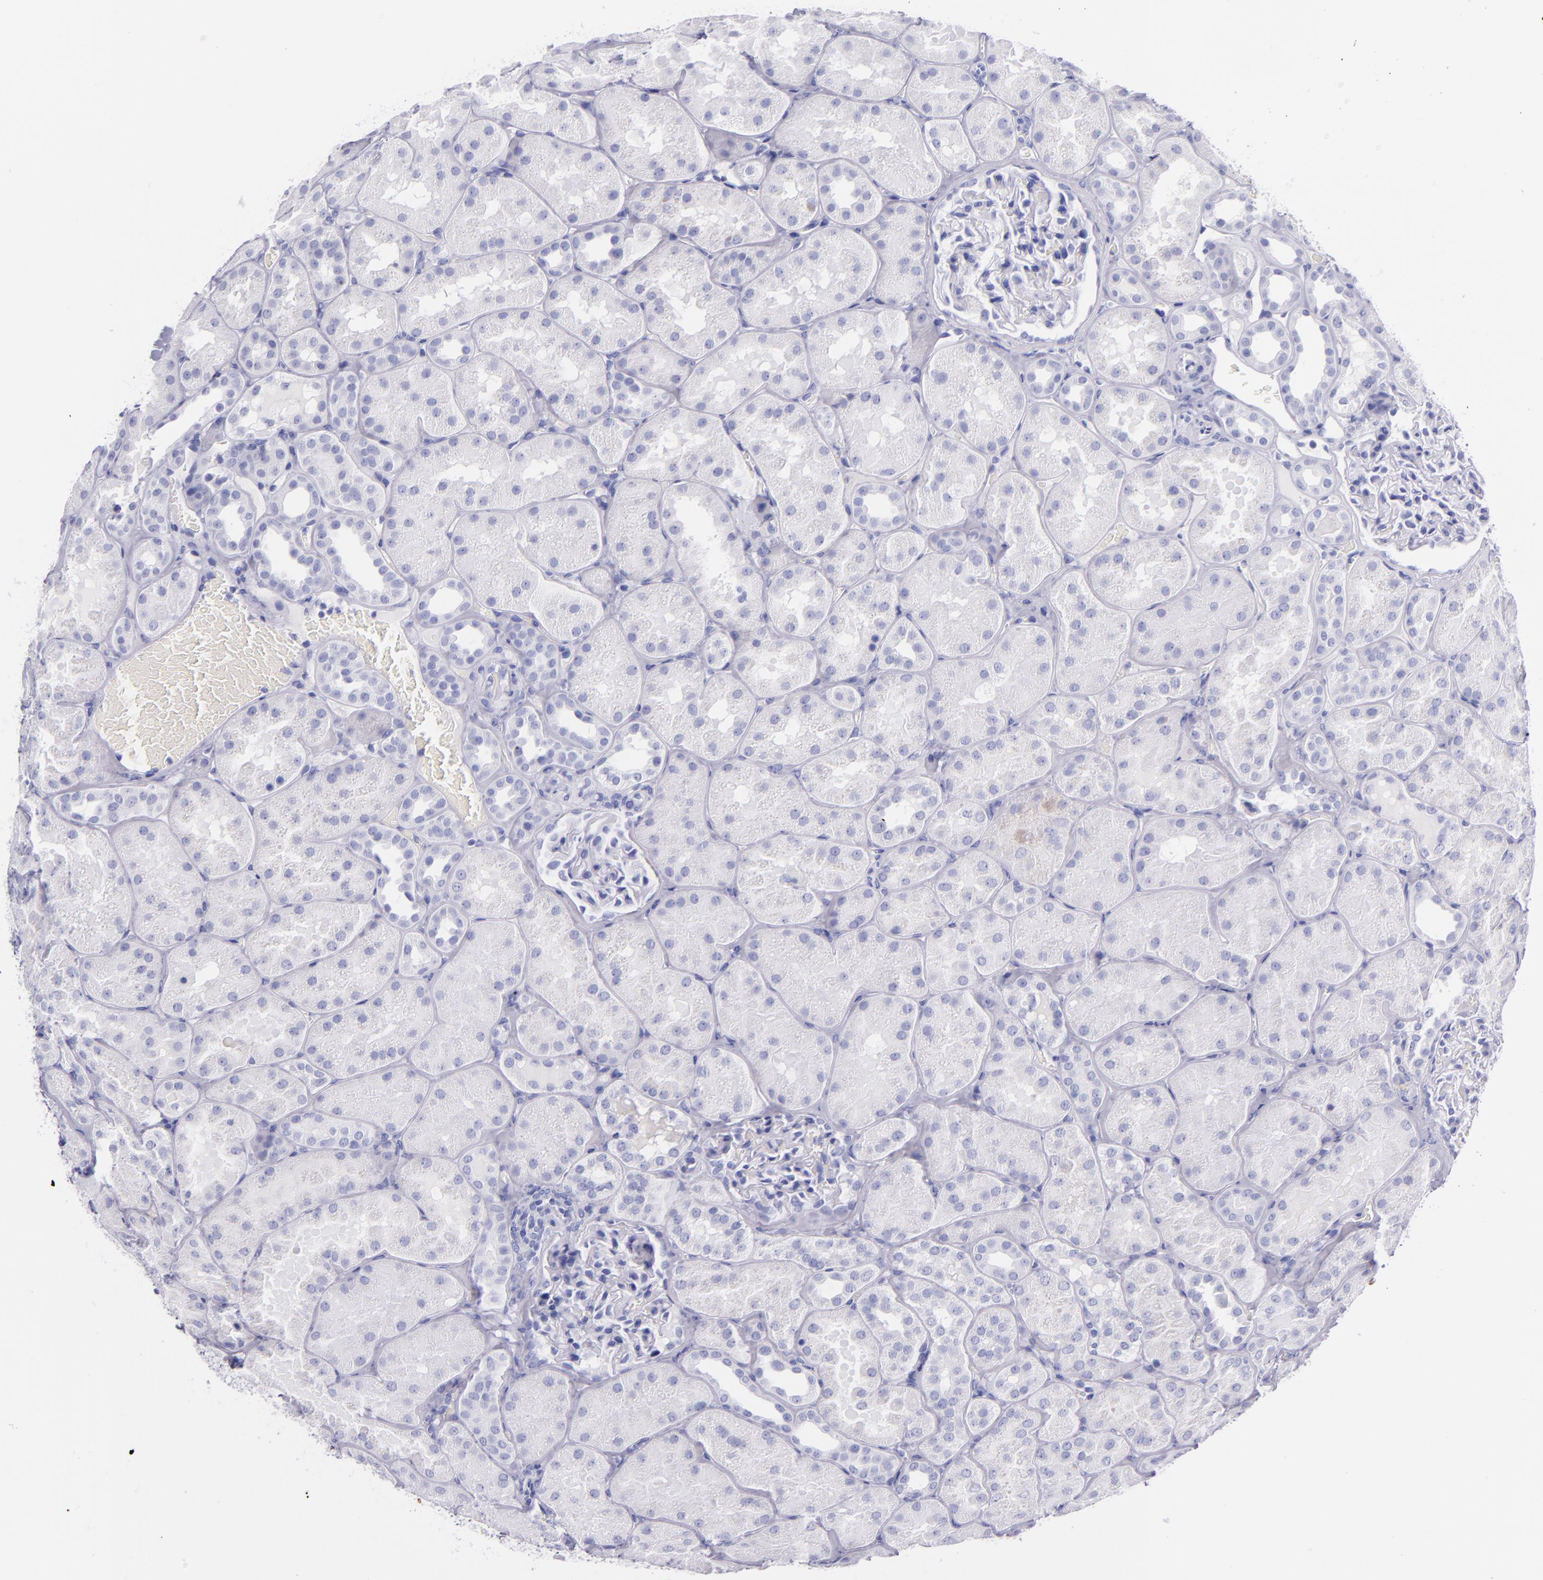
{"staining": {"intensity": "negative", "quantity": "none", "location": "none"}, "tissue": "kidney", "cell_type": "Cells in glomeruli", "image_type": "normal", "snomed": [{"axis": "morphology", "description": "Normal tissue, NOS"}, {"axis": "topography", "description": "Kidney"}], "caption": "Immunohistochemical staining of normal kidney displays no significant expression in cells in glomeruli.", "gene": "SFTPA2", "patient": {"sex": "male", "age": 28}}